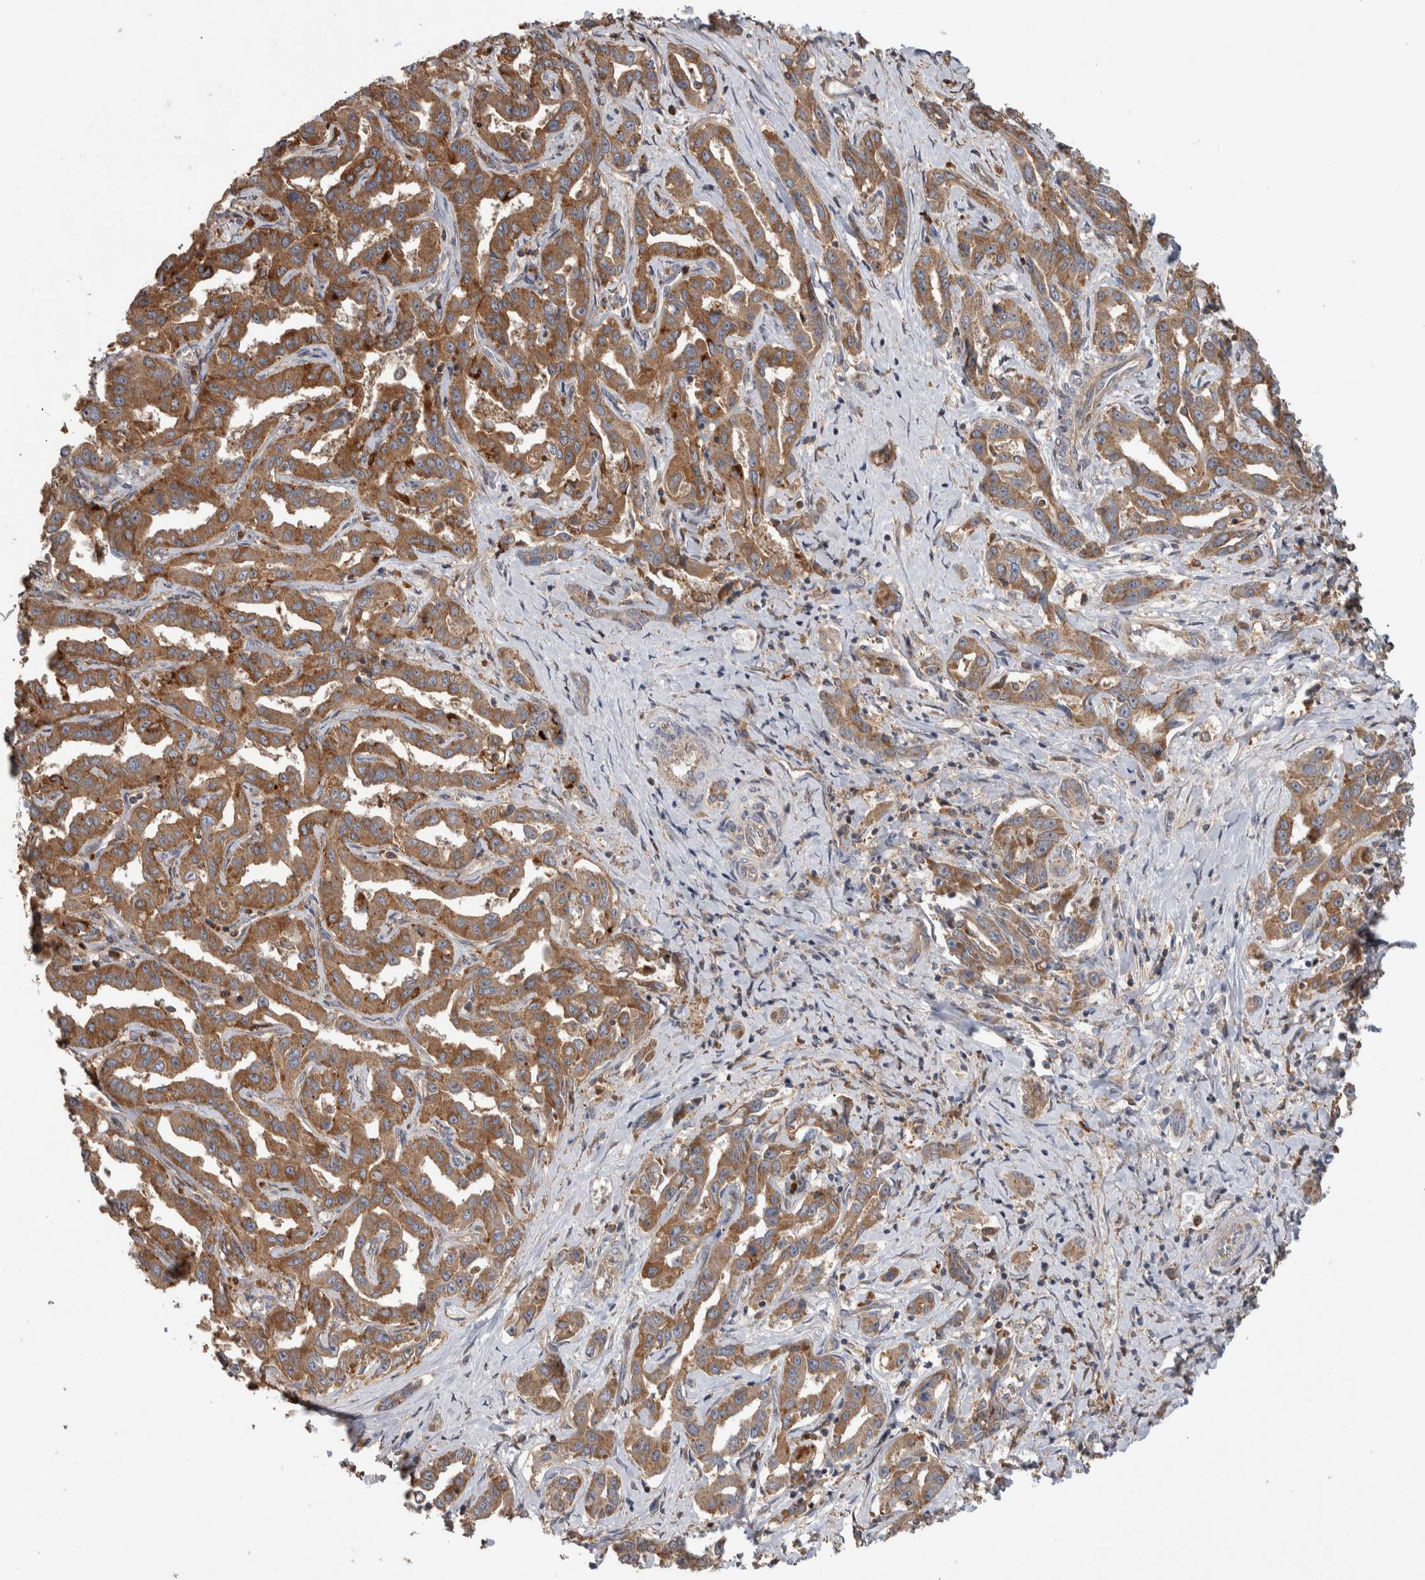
{"staining": {"intensity": "moderate", "quantity": ">75%", "location": "cytoplasmic/membranous"}, "tissue": "liver cancer", "cell_type": "Tumor cells", "image_type": "cancer", "snomed": [{"axis": "morphology", "description": "Cholangiocarcinoma"}, {"axis": "topography", "description": "Liver"}], "caption": "DAB (3,3'-diaminobenzidine) immunohistochemical staining of human liver cholangiocarcinoma demonstrates moderate cytoplasmic/membranous protein expression in about >75% of tumor cells. The staining was performed using DAB (3,3'-diaminobenzidine), with brown indicating positive protein expression. Nuclei are stained blue with hematoxylin.", "gene": "SDCBP", "patient": {"sex": "male", "age": 59}}